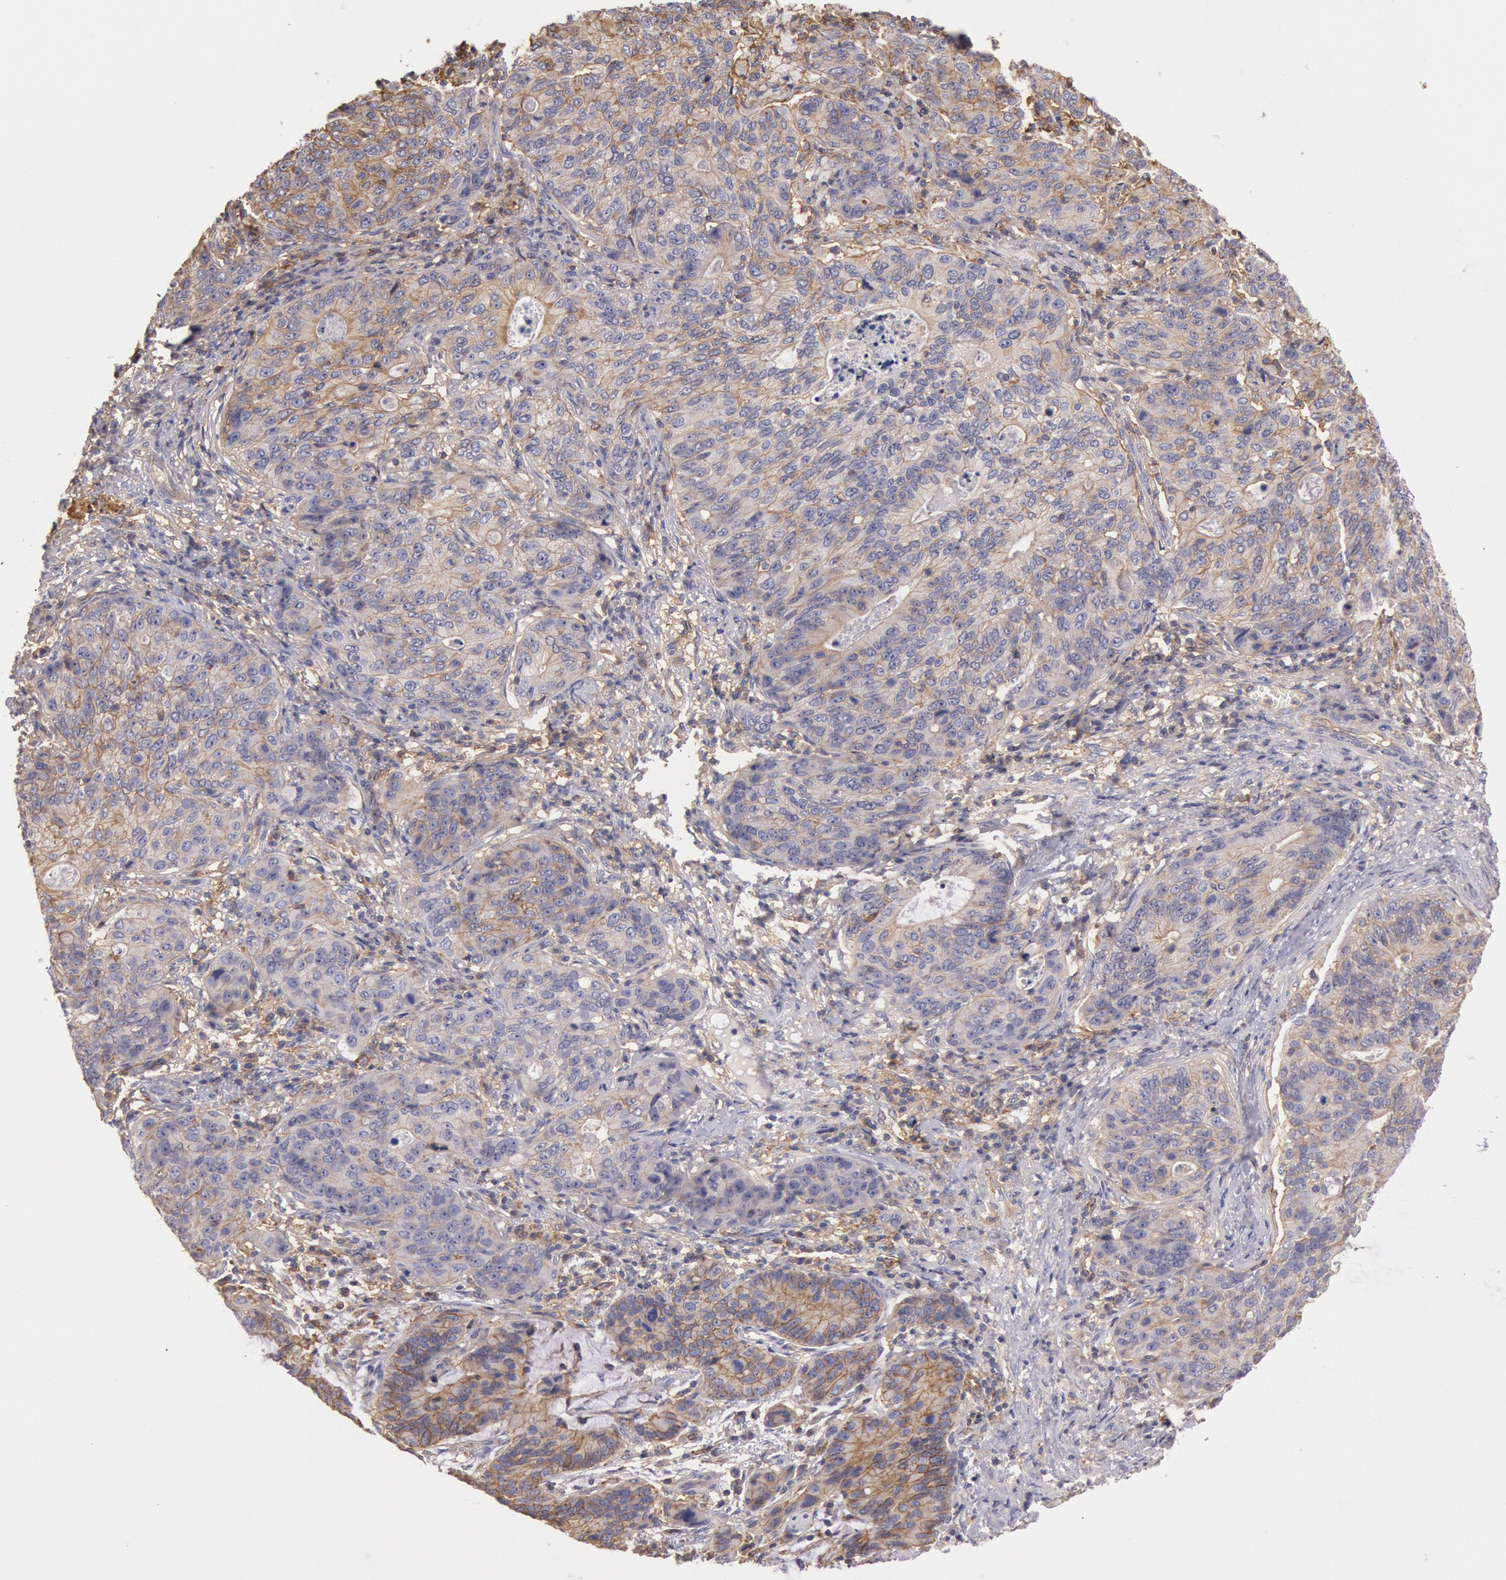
{"staining": {"intensity": "moderate", "quantity": "25%-75%", "location": "cytoplasmic/membranous"}, "tissue": "stomach cancer", "cell_type": "Tumor cells", "image_type": "cancer", "snomed": [{"axis": "morphology", "description": "Adenocarcinoma, NOS"}, {"axis": "topography", "description": "Esophagus"}, {"axis": "topography", "description": "Stomach"}], "caption": "Stomach cancer stained with immunohistochemistry (IHC) exhibits moderate cytoplasmic/membranous positivity in about 25%-75% of tumor cells.", "gene": "SNAP23", "patient": {"sex": "male", "age": 74}}